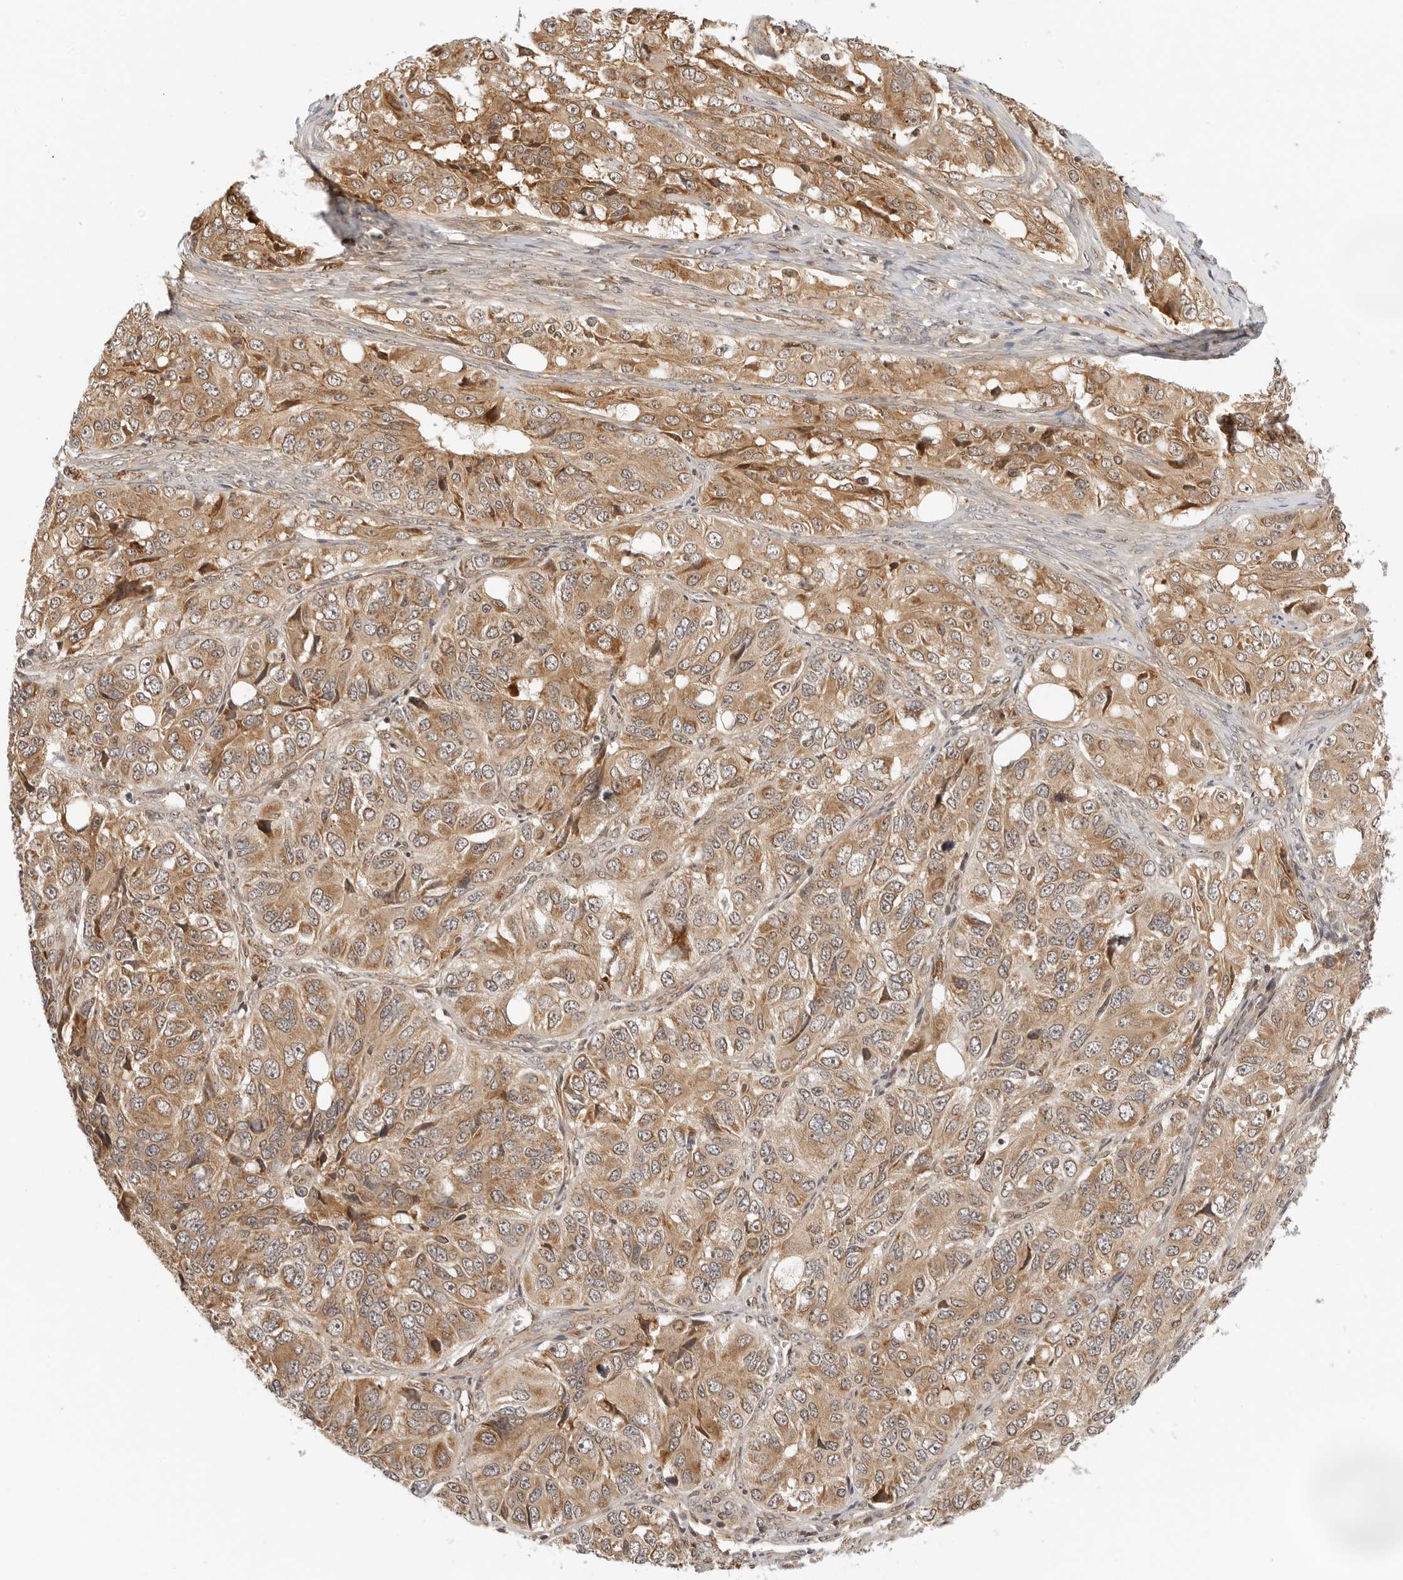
{"staining": {"intensity": "moderate", "quantity": ">75%", "location": "cytoplasmic/membranous"}, "tissue": "ovarian cancer", "cell_type": "Tumor cells", "image_type": "cancer", "snomed": [{"axis": "morphology", "description": "Carcinoma, endometroid"}, {"axis": "topography", "description": "Ovary"}], "caption": "The photomicrograph exhibits staining of ovarian cancer (endometroid carcinoma), revealing moderate cytoplasmic/membranous protein expression (brown color) within tumor cells.", "gene": "RC3H1", "patient": {"sex": "female", "age": 51}}